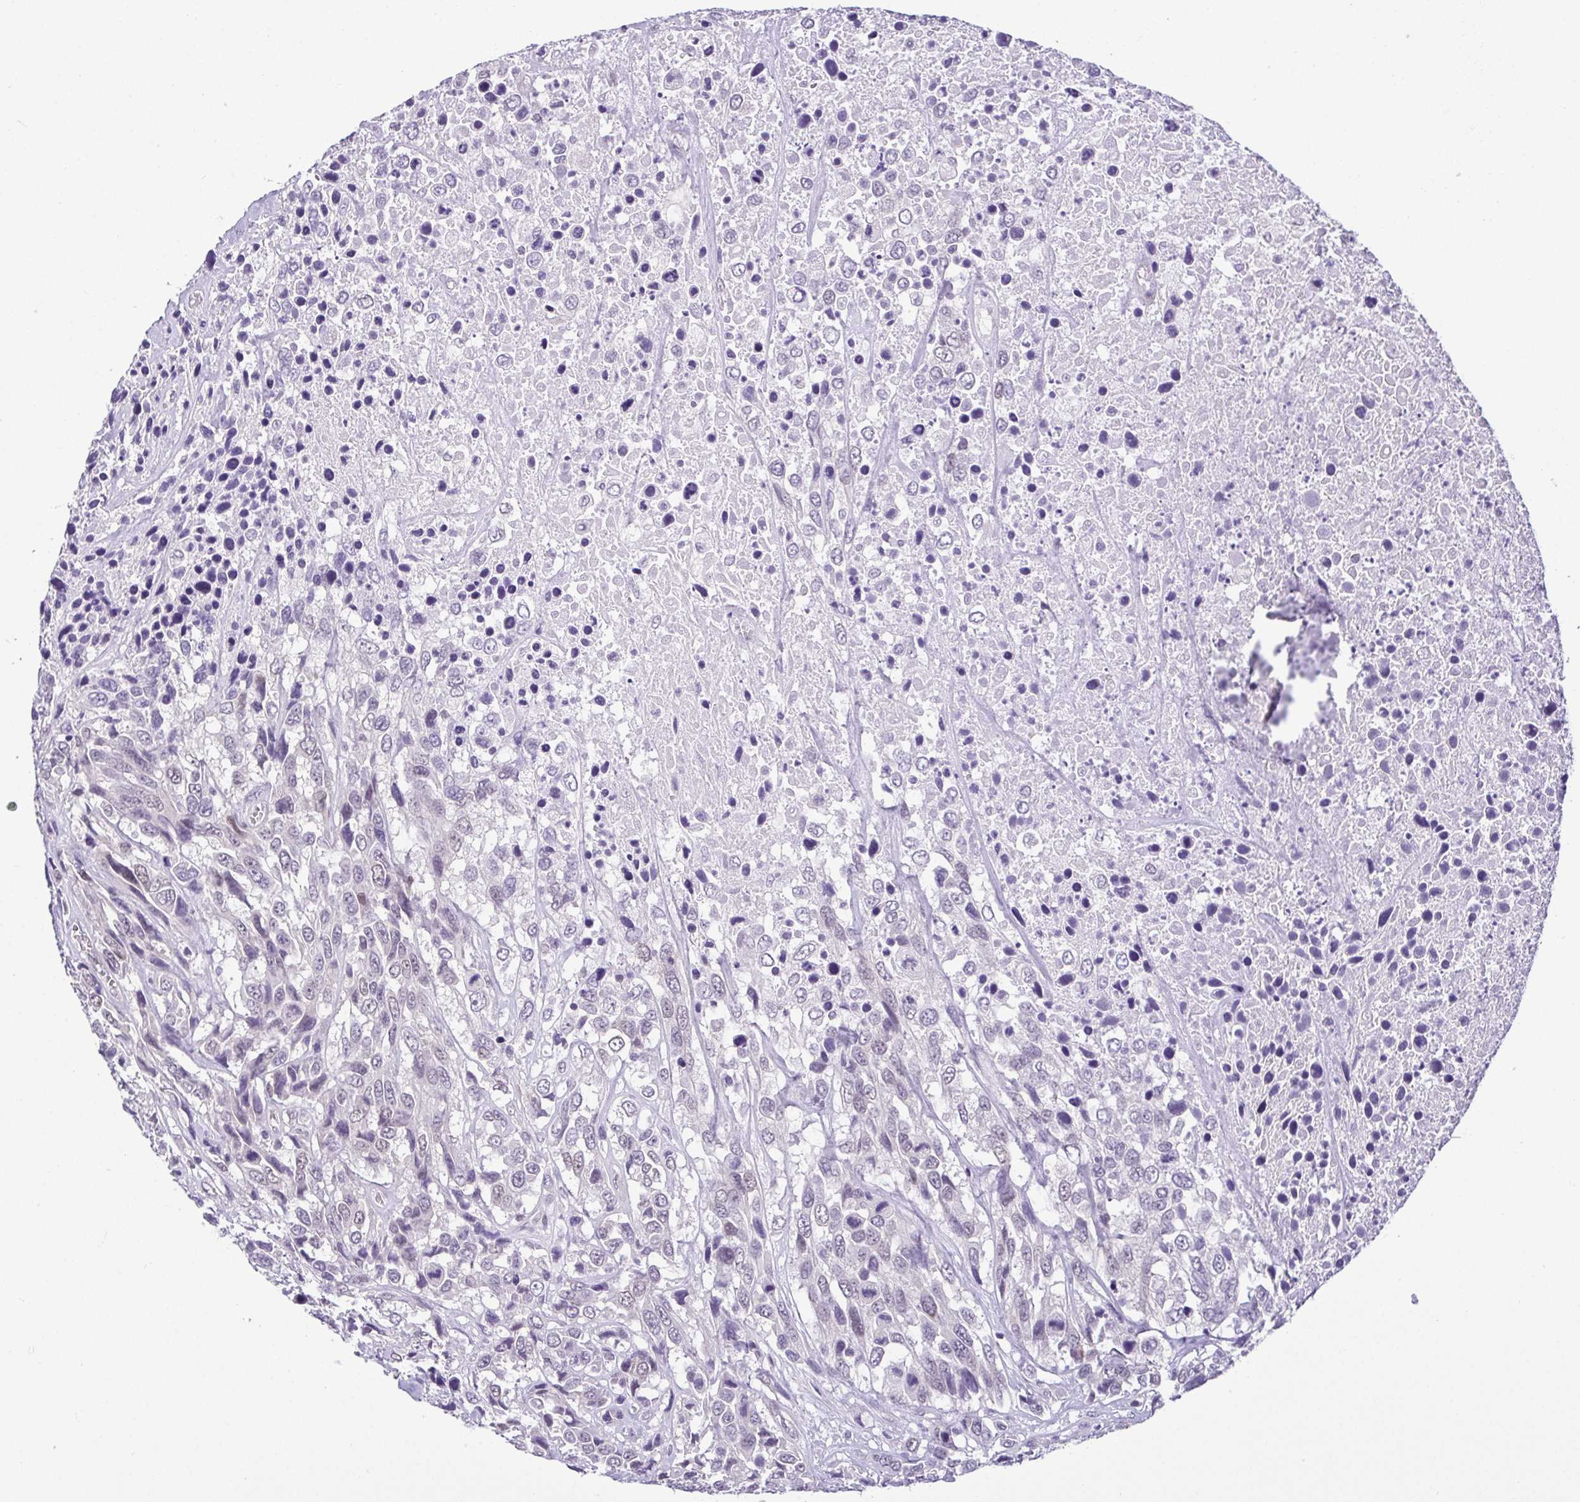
{"staining": {"intensity": "negative", "quantity": "none", "location": "none"}, "tissue": "urothelial cancer", "cell_type": "Tumor cells", "image_type": "cancer", "snomed": [{"axis": "morphology", "description": "Urothelial carcinoma, High grade"}, {"axis": "topography", "description": "Urinary bladder"}], "caption": "An immunohistochemistry (IHC) photomicrograph of urothelial cancer is shown. There is no staining in tumor cells of urothelial cancer.", "gene": "RBM3", "patient": {"sex": "female", "age": 70}}